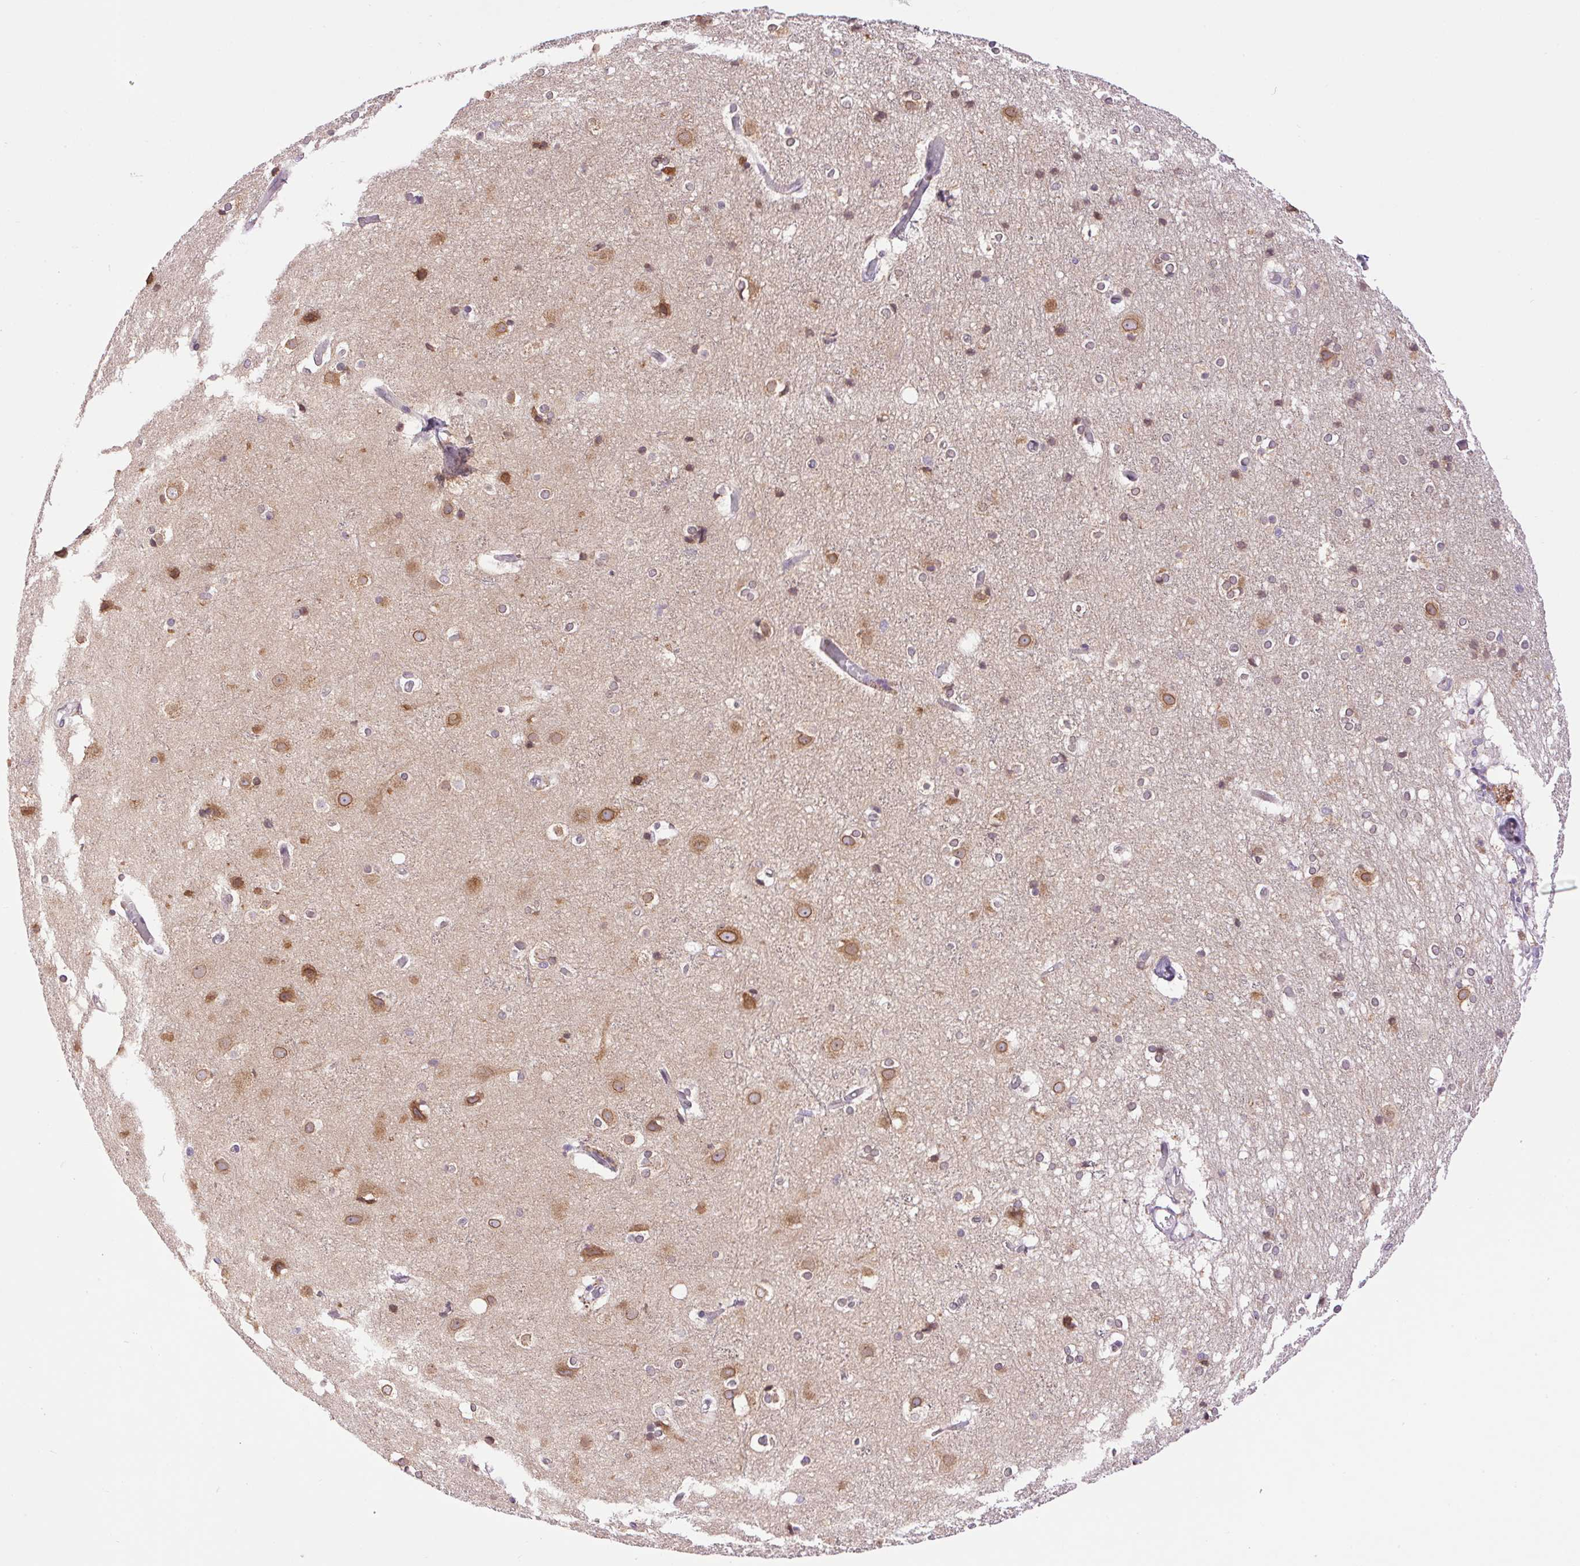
{"staining": {"intensity": "negative", "quantity": "none", "location": "none"}, "tissue": "cerebral cortex", "cell_type": "Endothelial cells", "image_type": "normal", "snomed": [{"axis": "morphology", "description": "Normal tissue, NOS"}, {"axis": "topography", "description": "Cerebral cortex"}], "caption": "An image of human cerebral cortex is negative for staining in endothelial cells. (DAB IHC, high magnification).", "gene": "SMIM13", "patient": {"sex": "female", "age": 52}}